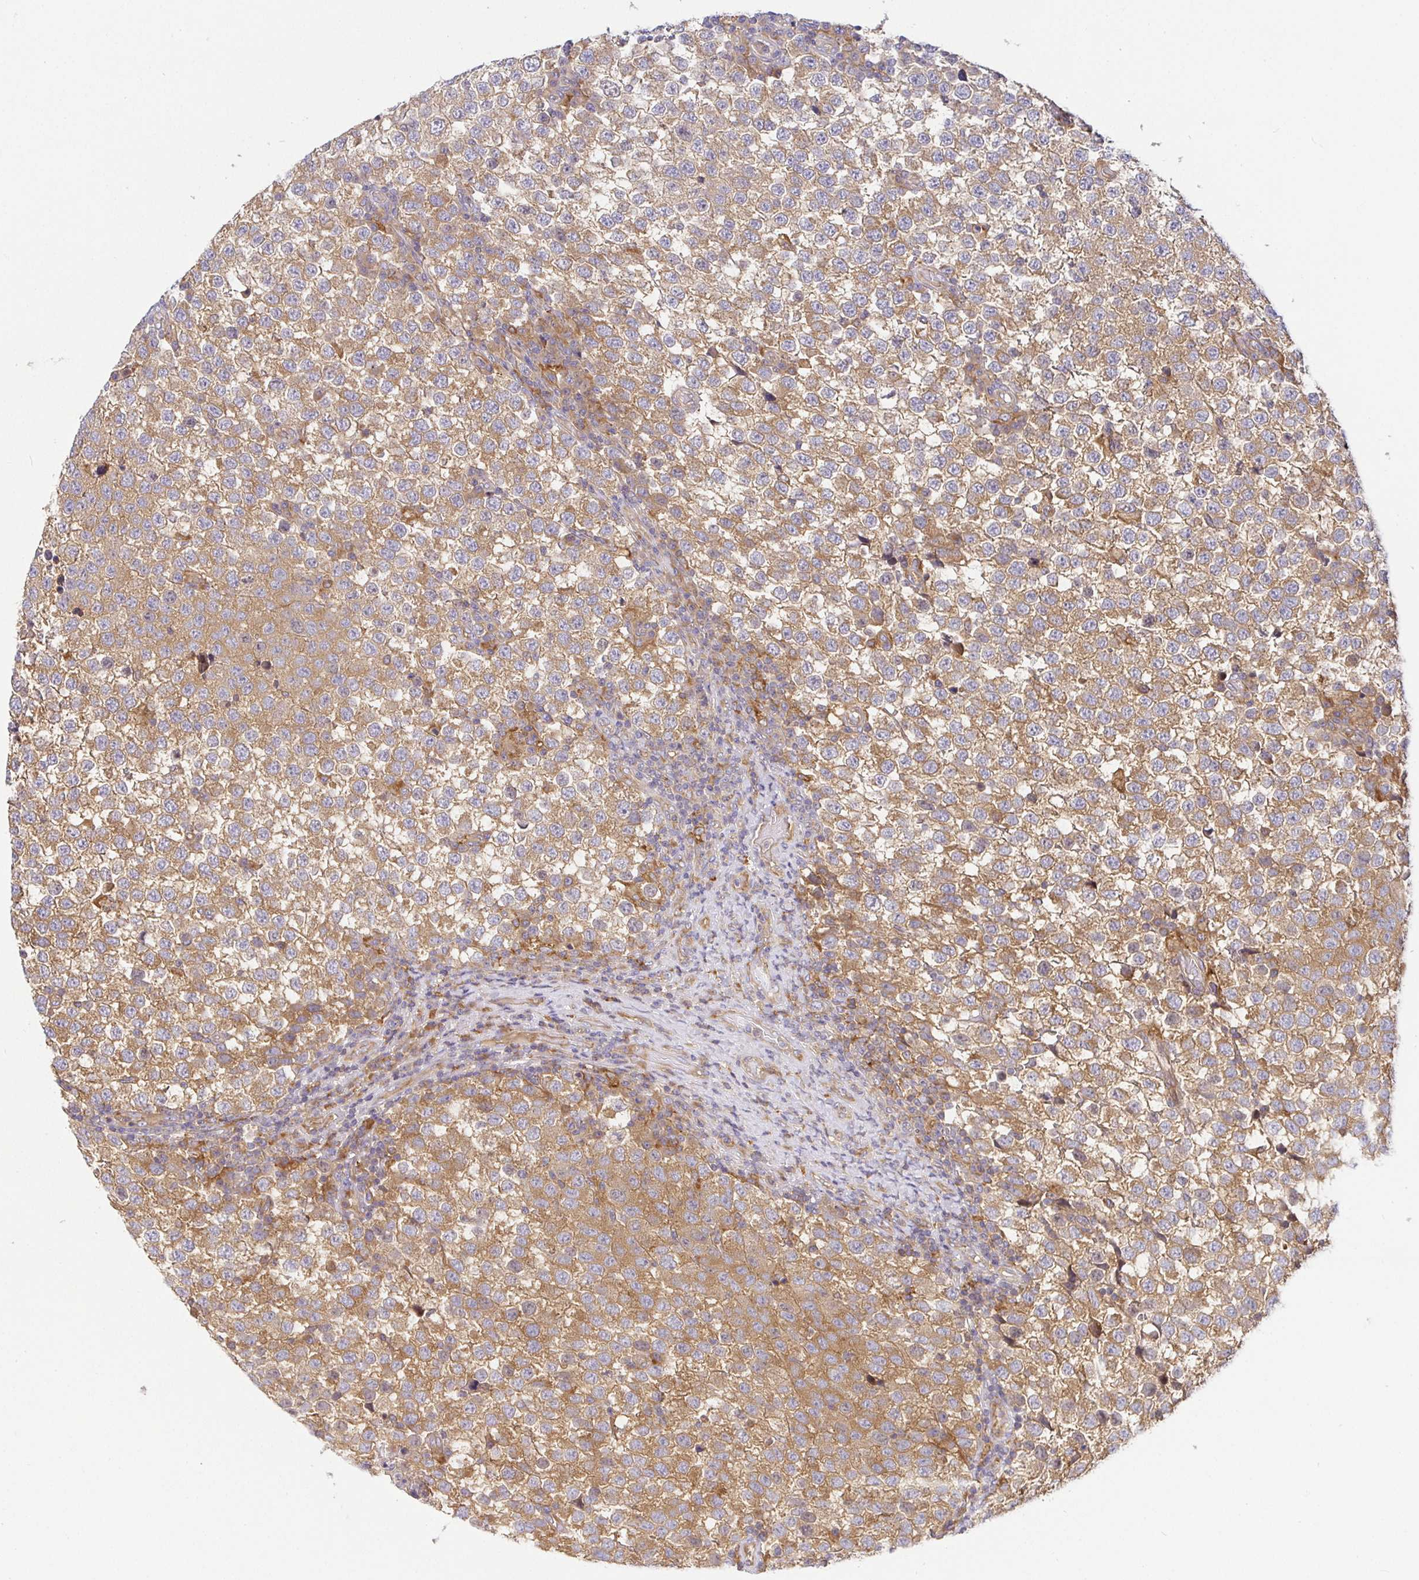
{"staining": {"intensity": "moderate", "quantity": ">75%", "location": "cytoplasmic/membranous"}, "tissue": "testis cancer", "cell_type": "Tumor cells", "image_type": "cancer", "snomed": [{"axis": "morphology", "description": "Seminoma, NOS"}, {"axis": "topography", "description": "Testis"}], "caption": "Immunohistochemistry (DAB) staining of seminoma (testis) reveals moderate cytoplasmic/membranous protein expression in approximately >75% of tumor cells. (Stains: DAB in brown, nuclei in blue, Microscopy: brightfield microscopy at high magnification).", "gene": "SNX8", "patient": {"sex": "male", "age": 34}}